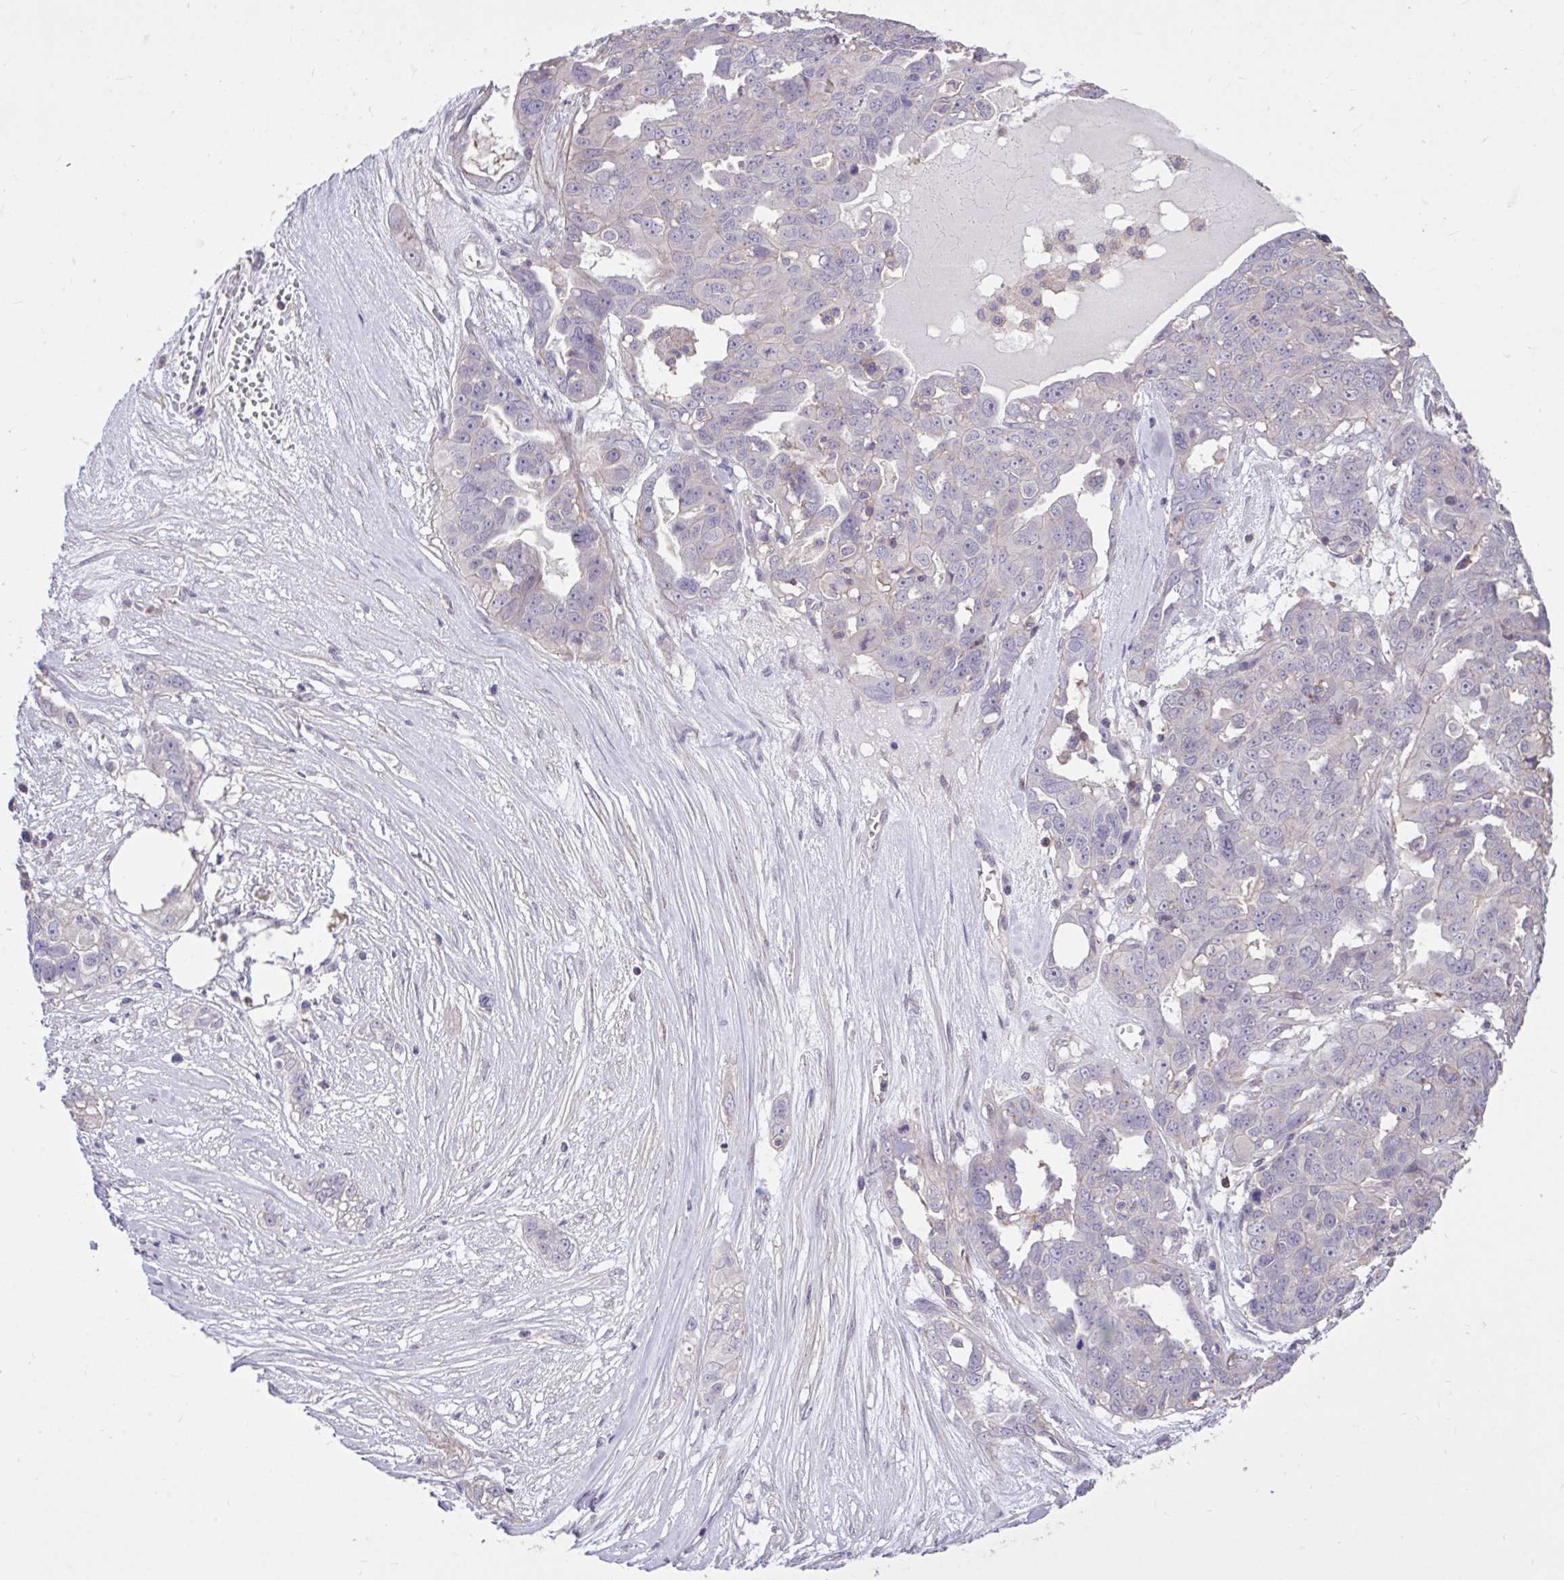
{"staining": {"intensity": "negative", "quantity": "none", "location": "none"}, "tissue": "ovarian cancer", "cell_type": "Tumor cells", "image_type": "cancer", "snomed": [{"axis": "morphology", "description": "Carcinoma, endometroid"}, {"axis": "topography", "description": "Ovary"}], "caption": "DAB (3,3'-diaminobenzidine) immunohistochemical staining of human endometroid carcinoma (ovarian) exhibits no significant positivity in tumor cells.", "gene": "IGFL2", "patient": {"sex": "female", "age": 70}}